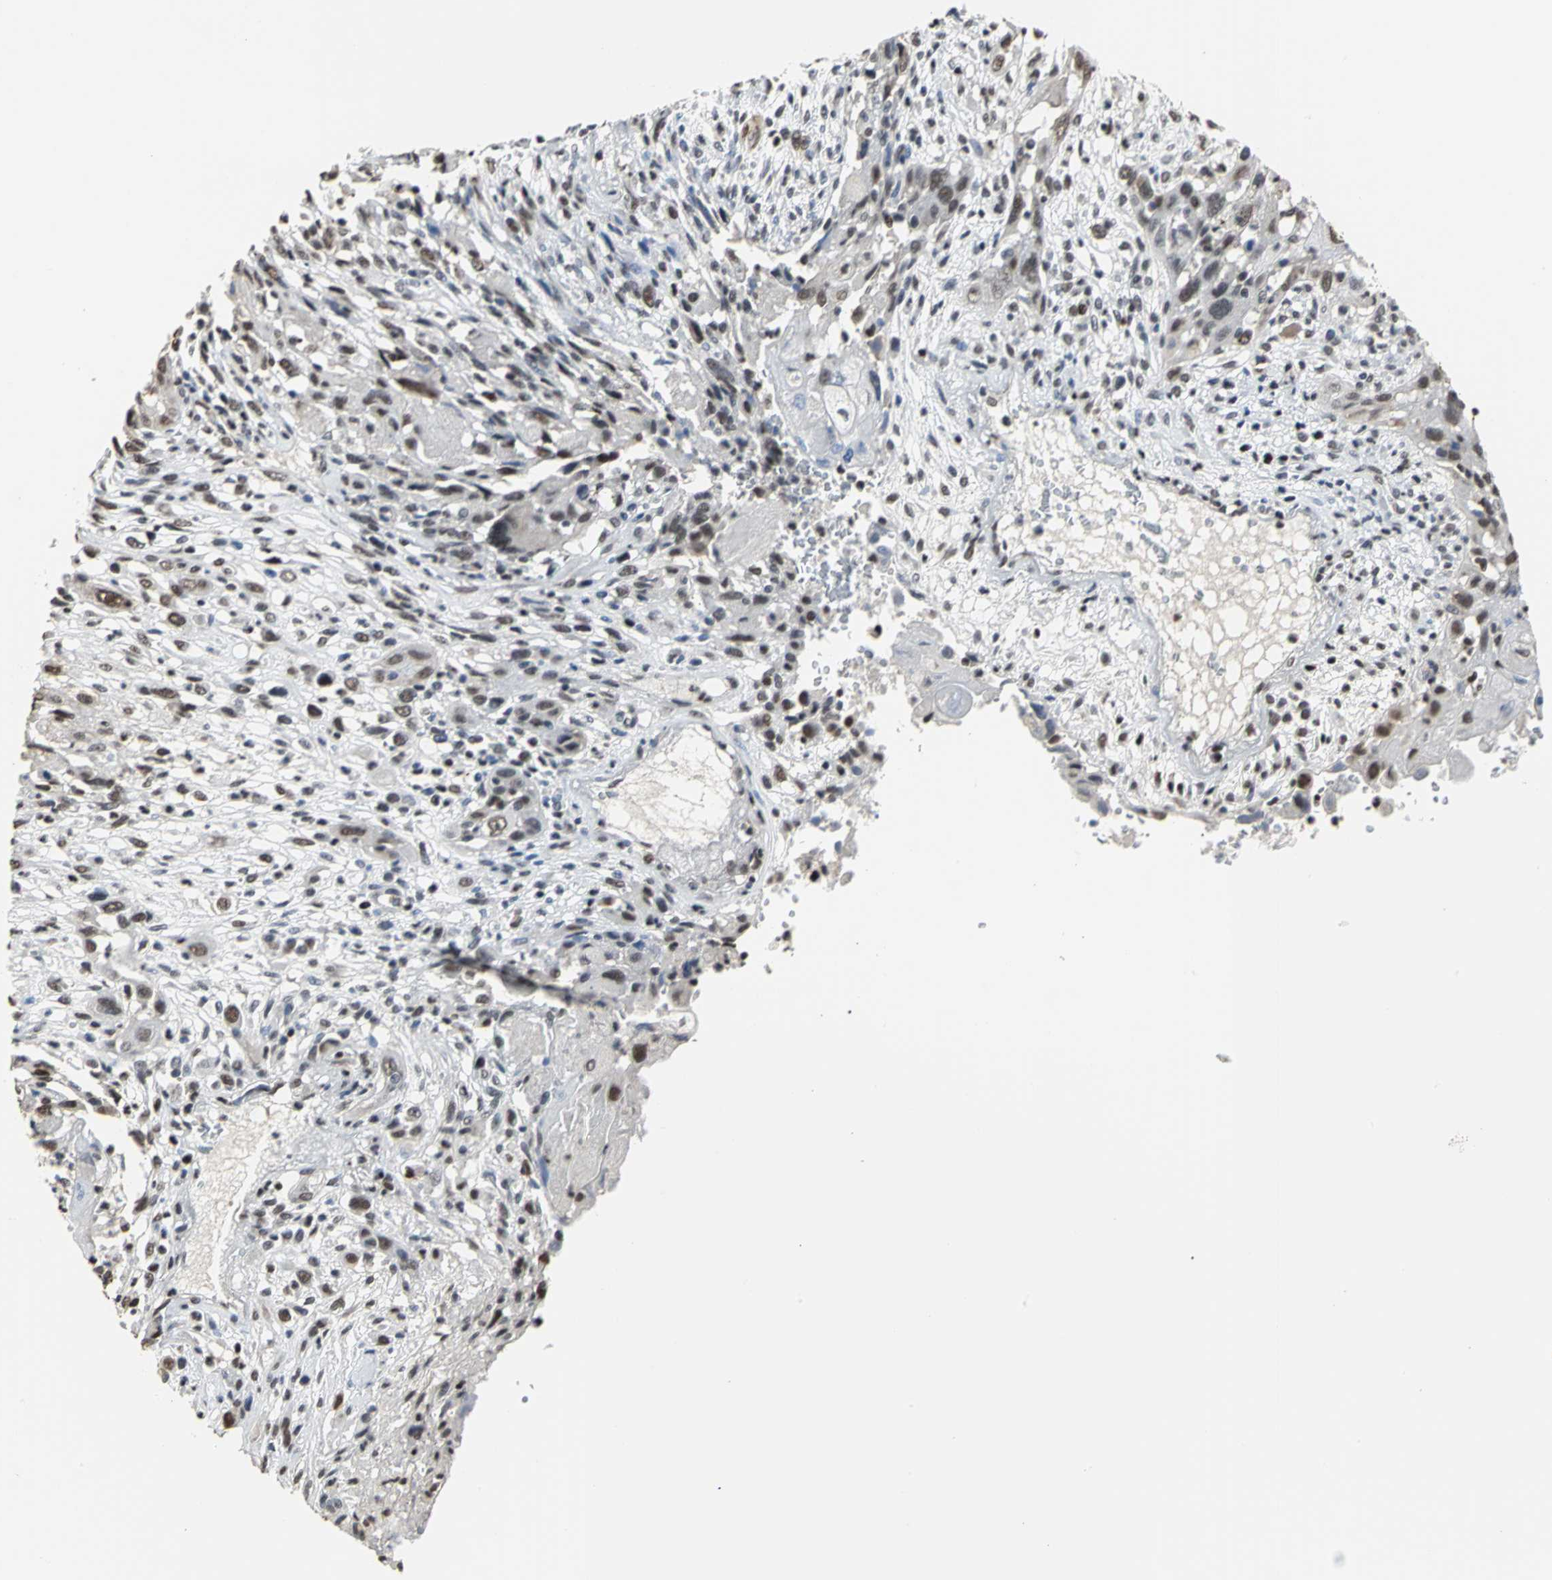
{"staining": {"intensity": "strong", "quantity": ">75%", "location": "nuclear"}, "tissue": "head and neck cancer", "cell_type": "Tumor cells", "image_type": "cancer", "snomed": [{"axis": "morphology", "description": "Necrosis, NOS"}, {"axis": "morphology", "description": "Neoplasm, malignant, NOS"}, {"axis": "topography", "description": "Salivary gland"}, {"axis": "topography", "description": "Head-Neck"}], "caption": "Brown immunohistochemical staining in head and neck neoplasm (malignant) exhibits strong nuclear staining in approximately >75% of tumor cells.", "gene": "CCDC88C", "patient": {"sex": "male", "age": 43}}